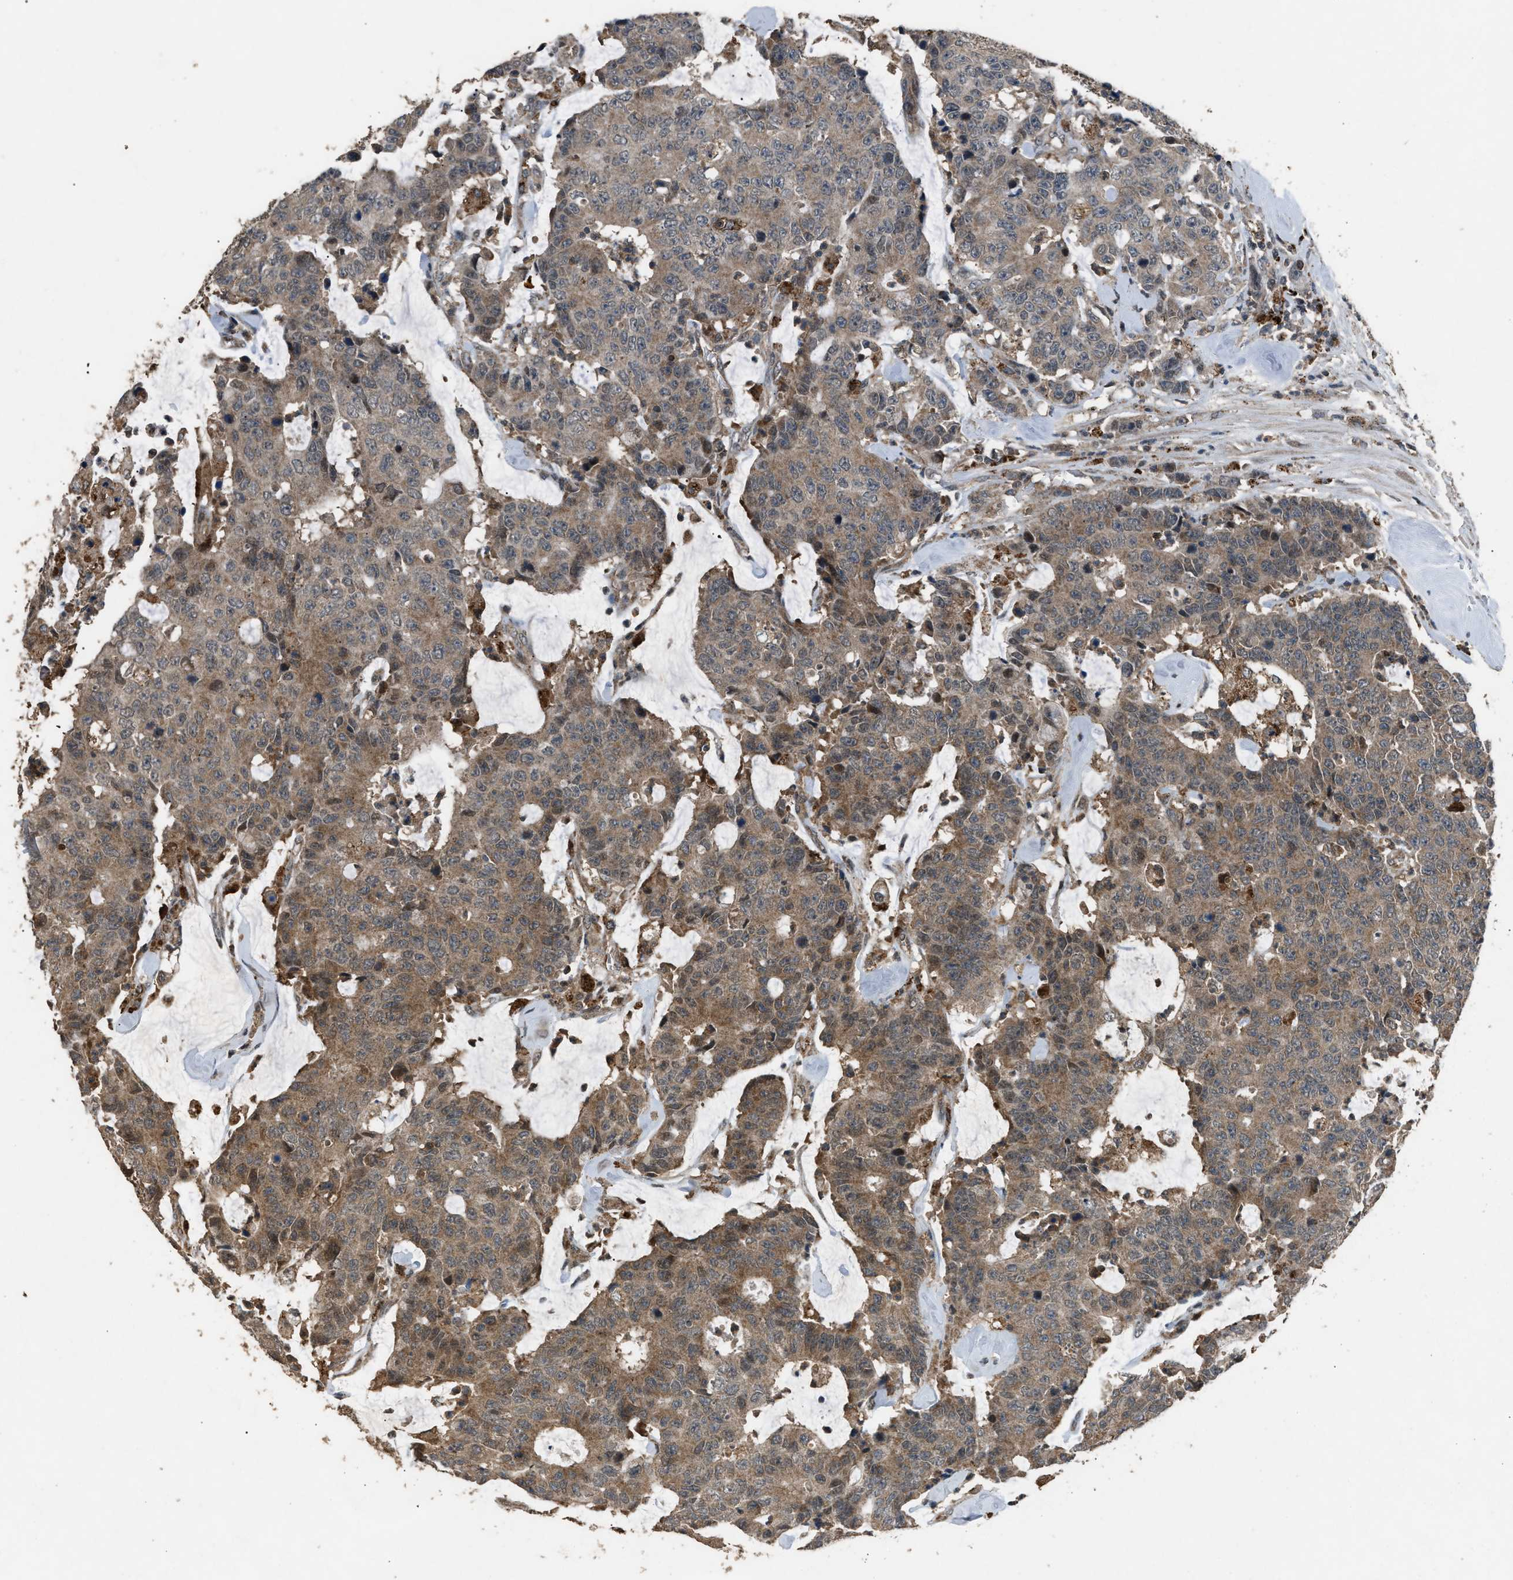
{"staining": {"intensity": "moderate", "quantity": ">75%", "location": "cytoplasmic/membranous"}, "tissue": "colorectal cancer", "cell_type": "Tumor cells", "image_type": "cancer", "snomed": [{"axis": "morphology", "description": "Adenocarcinoma, NOS"}, {"axis": "topography", "description": "Colon"}], "caption": "Brown immunohistochemical staining in human adenocarcinoma (colorectal) exhibits moderate cytoplasmic/membranous staining in approximately >75% of tumor cells. (DAB = brown stain, brightfield microscopy at high magnification).", "gene": "PSMD1", "patient": {"sex": "female", "age": 86}}